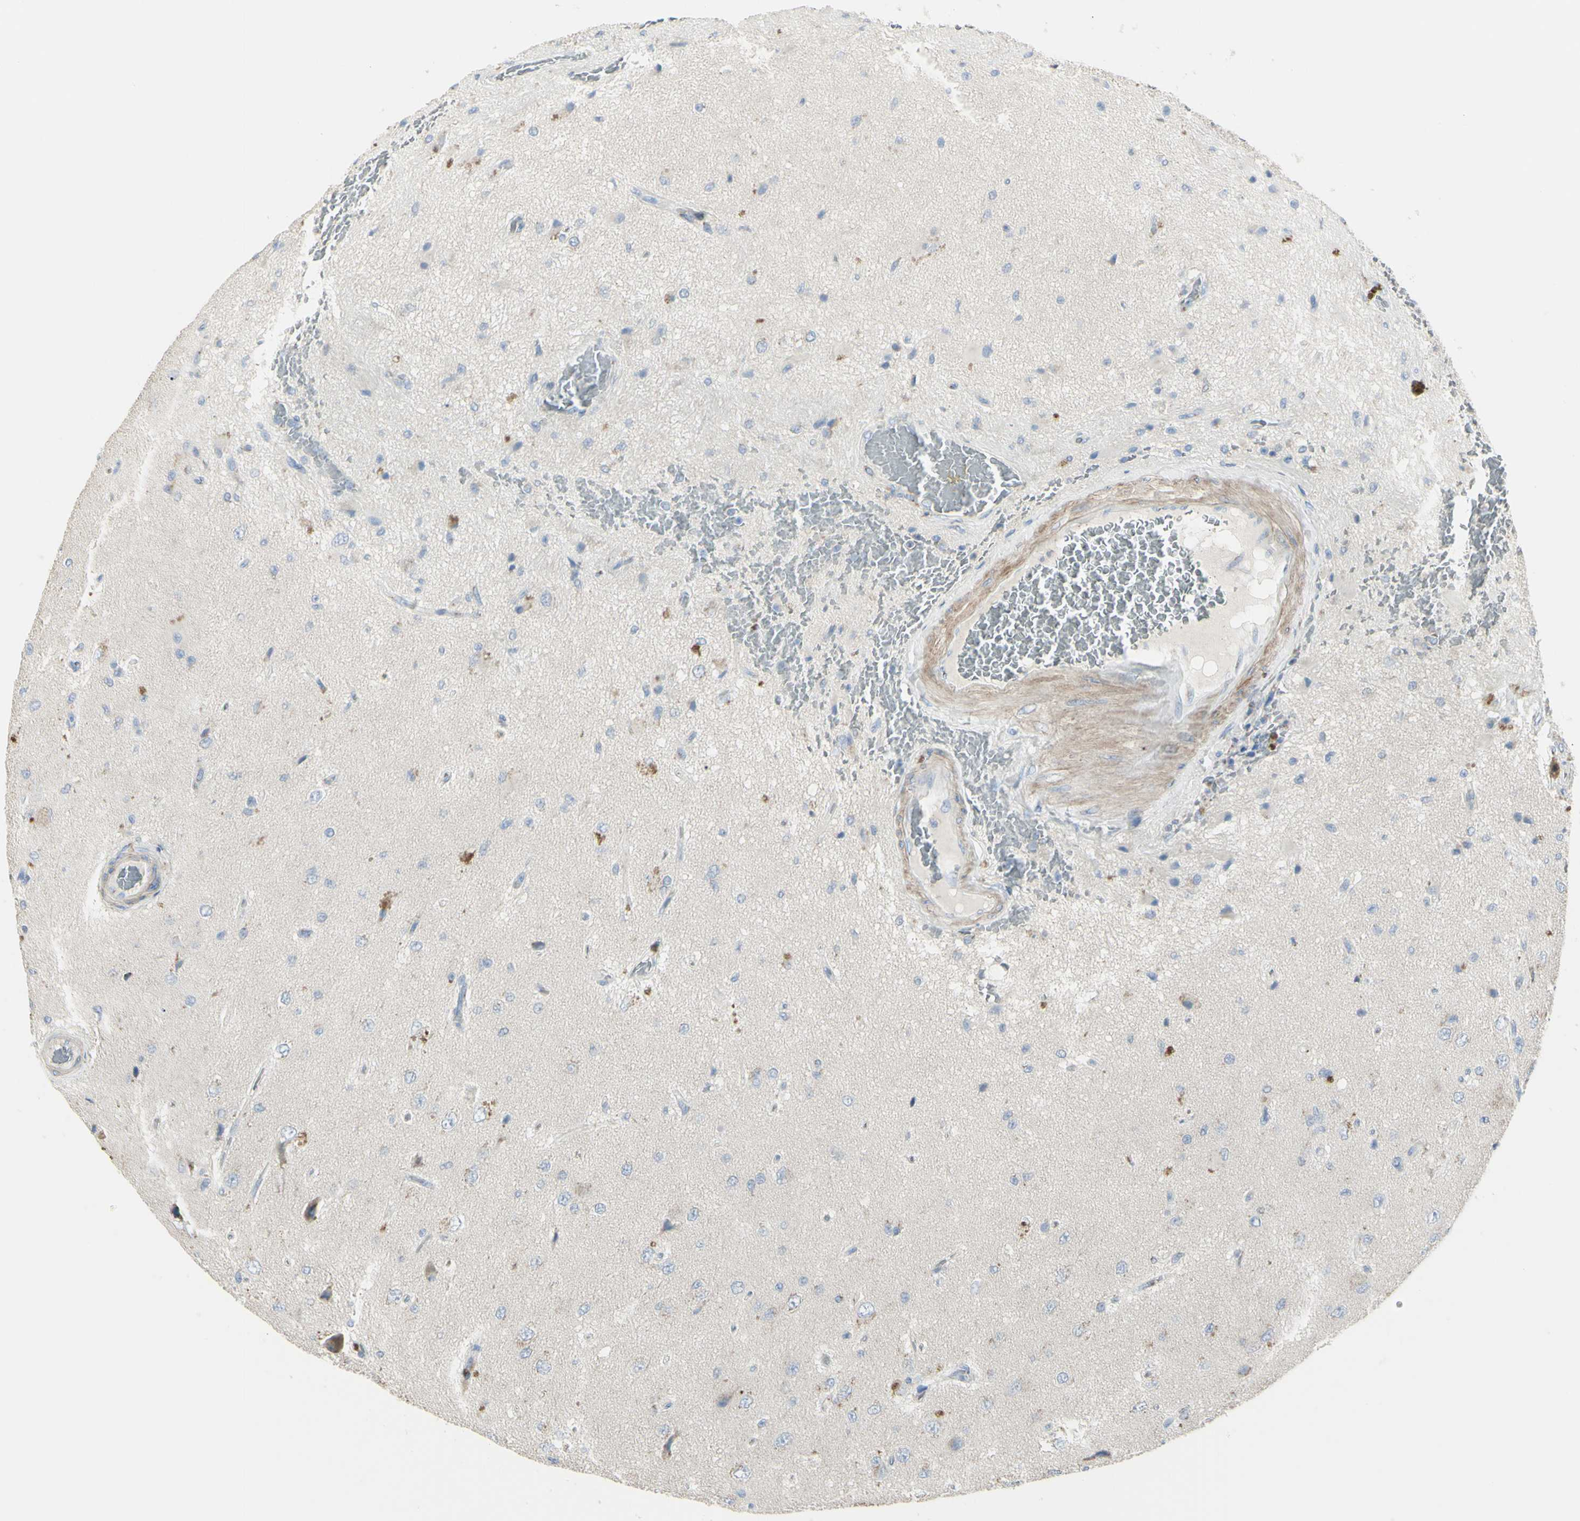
{"staining": {"intensity": "moderate", "quantity": "<25%", "location": "cytoplasmic/membranous"}, "tissue": "glioma", "cell_type": "Tumor cells", "image_type": "cancer", "snomed": [{"axis": "morphology", "description": "Glioma, malignant, High grade"}, {"axis": "topography", "description": "pancreas cauda"}], "caption": "Protein analysis of malignant high-grade glioma tissue reveals moderate cytoplasmic/membranous expression in about <25% of tumor cells.", "gene": "B4GALT3", "patient": {"sex": "male", "age": 60}}